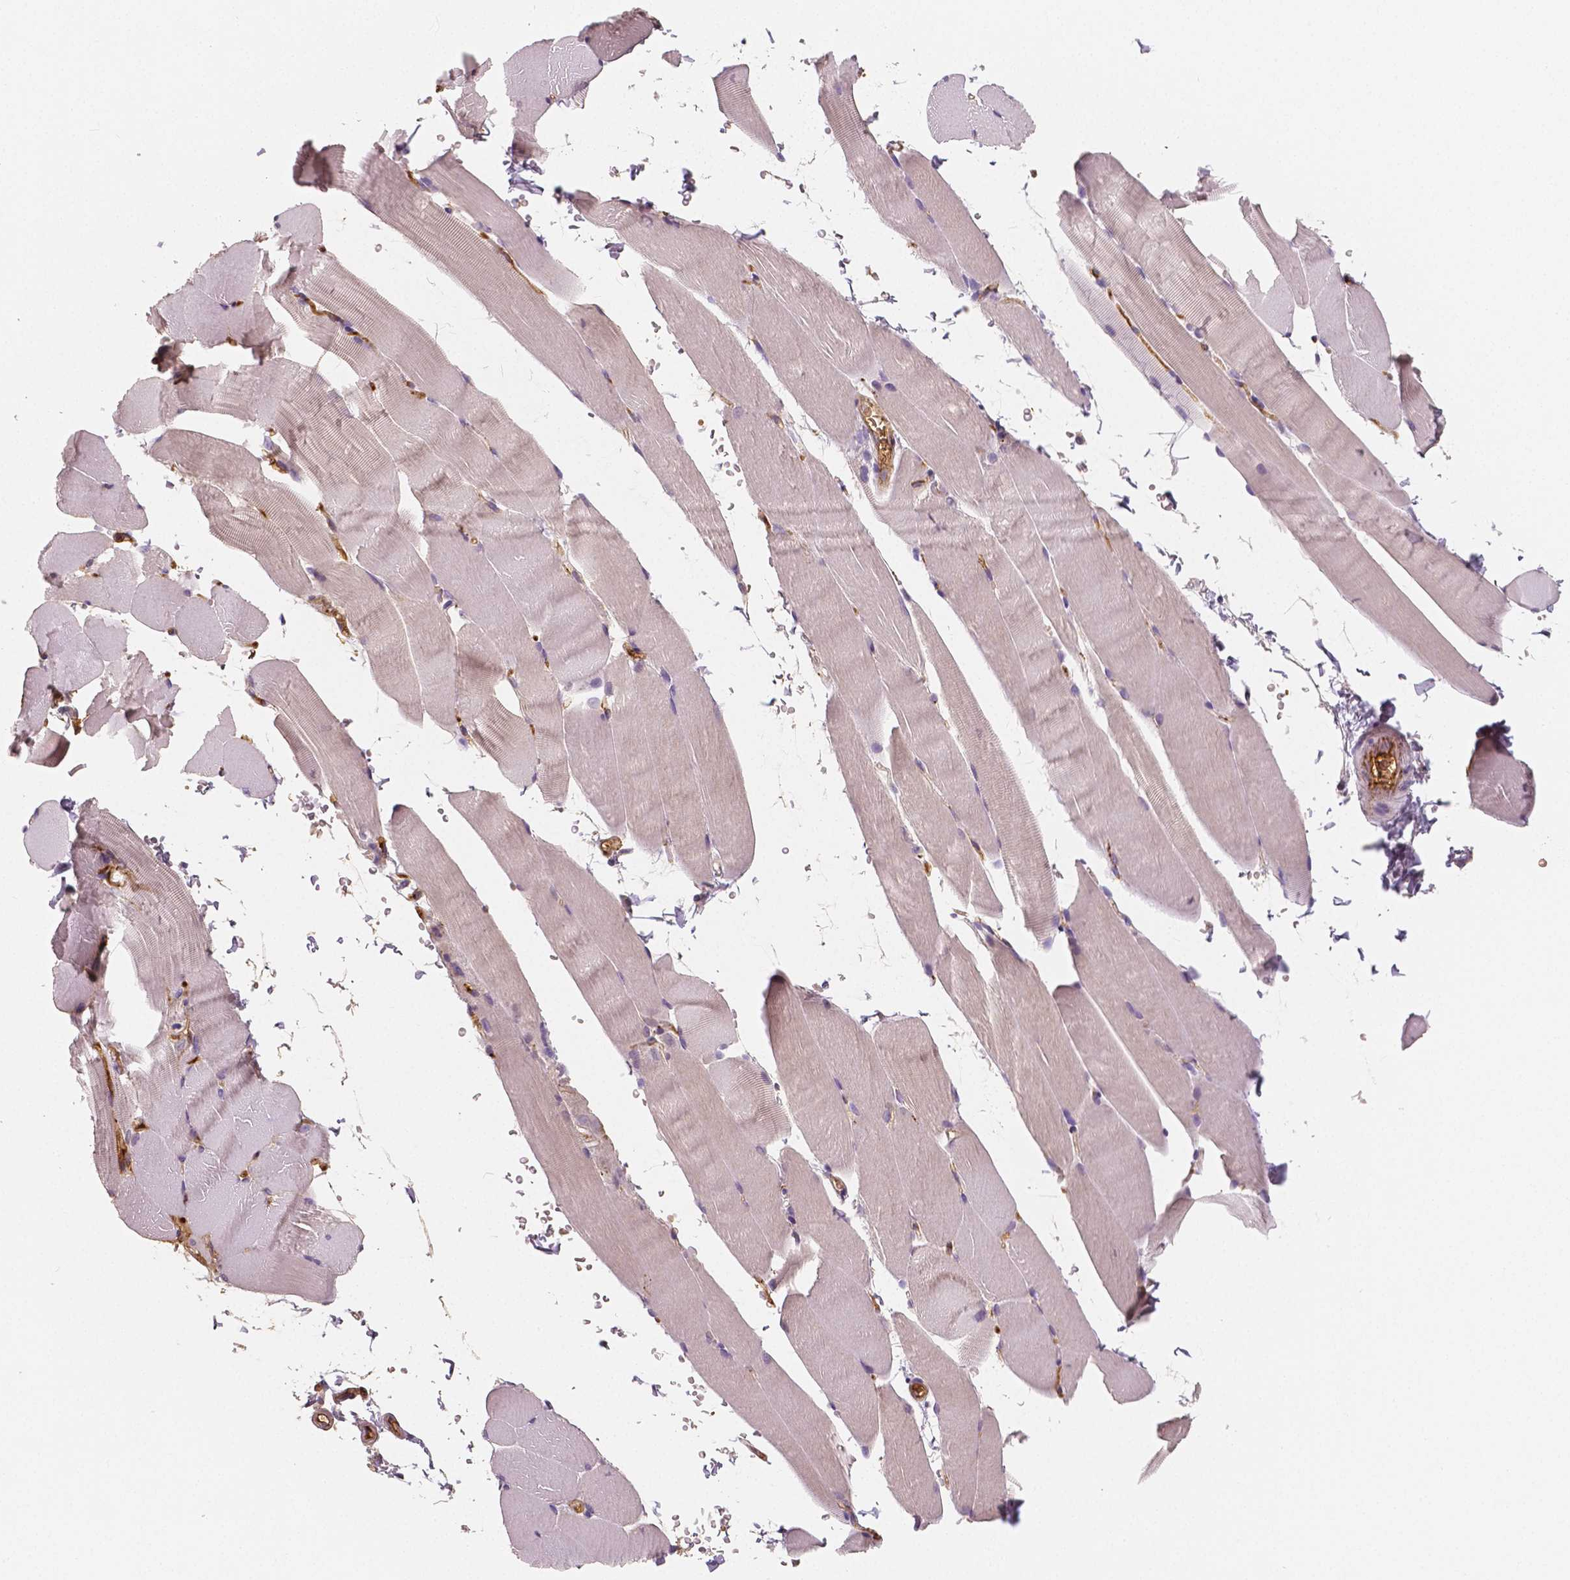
{"staining": {"intensity": "negative", "quantity": "none", "location": "none"}, "tissue": "skeletal muscle", "cell_type": "Myocytes", "image_type": "normal", "snomed": [{"axis": "morphology", "description": "Normal tissue, NOS"}, {"axis": "topography", "description": "Skeletal muscle"}], "caption": "DAB (3,3'-diaminobenzidine) immunohistochemical staining of unremarkable skeletal muscle displays no significant positivity in myocytes.", "gene": "APOA4", "patient": {"sex": "female", "age": 37}}